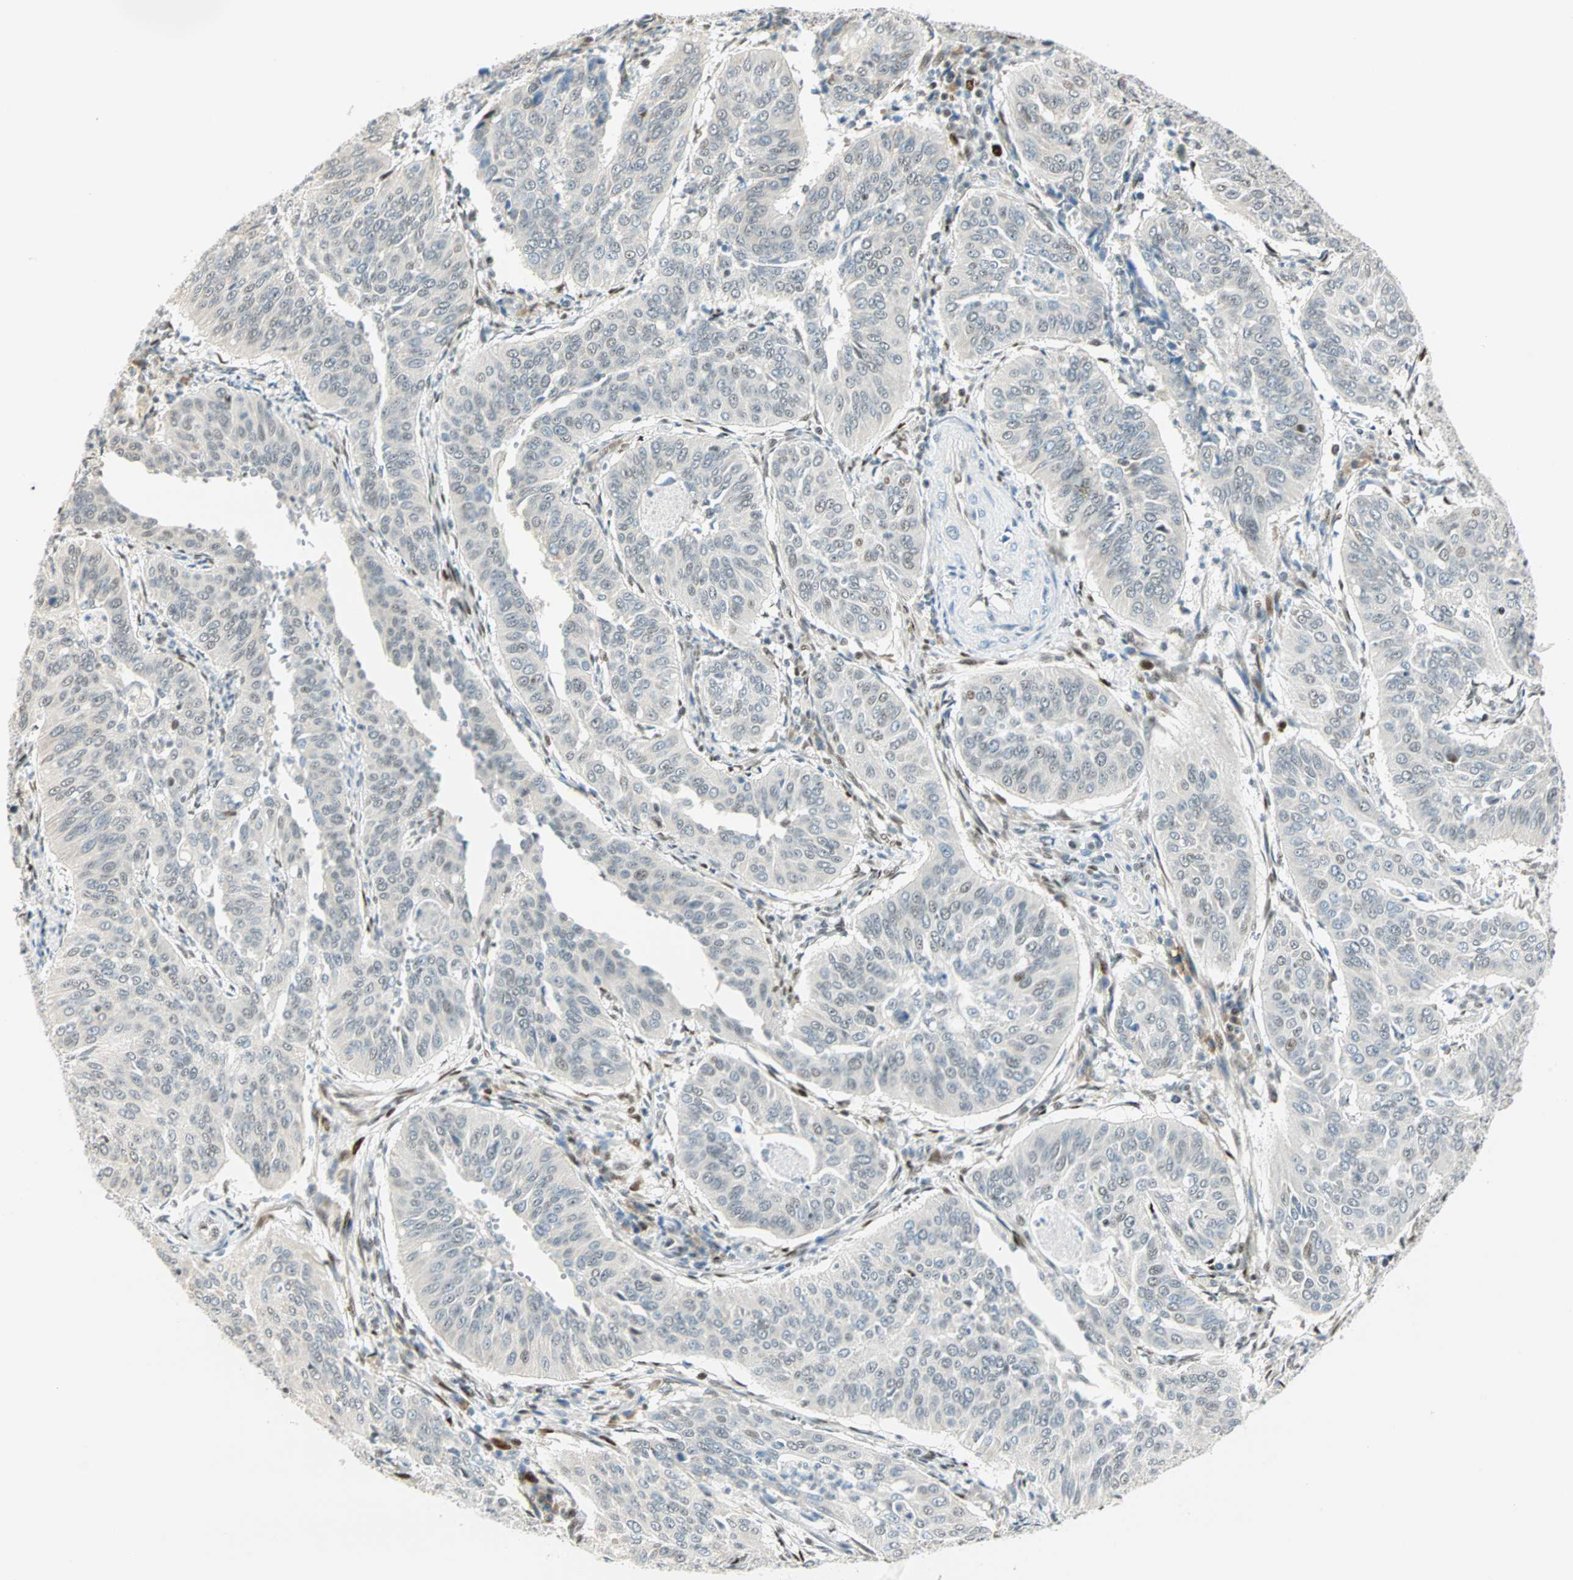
{"staining": {"intensity": "negative", "quantity": "none", "location": "none"}, "tissue": "cervical cancer", "cell_type": "Tumor cells", "image_type": "cancer", "snomed": [{"axis": "morphology", "description": "Normal tissue, NOS"}, {"axis": "morphology", "description": "Squamous cell carcinoma, NOS"}, {"axis": "topography", "description": "Cervix"}], "caption": "Immunohistochemistry histopathology image of neoplastic tissue: cervical squamous cell carcinoma stained with DAB (3,3'-diaminobenzidine) demonstrates no significant protein staining in tumor cells.", "gene": "MSX2", "patient": {"sex": "female", "age": 39}}